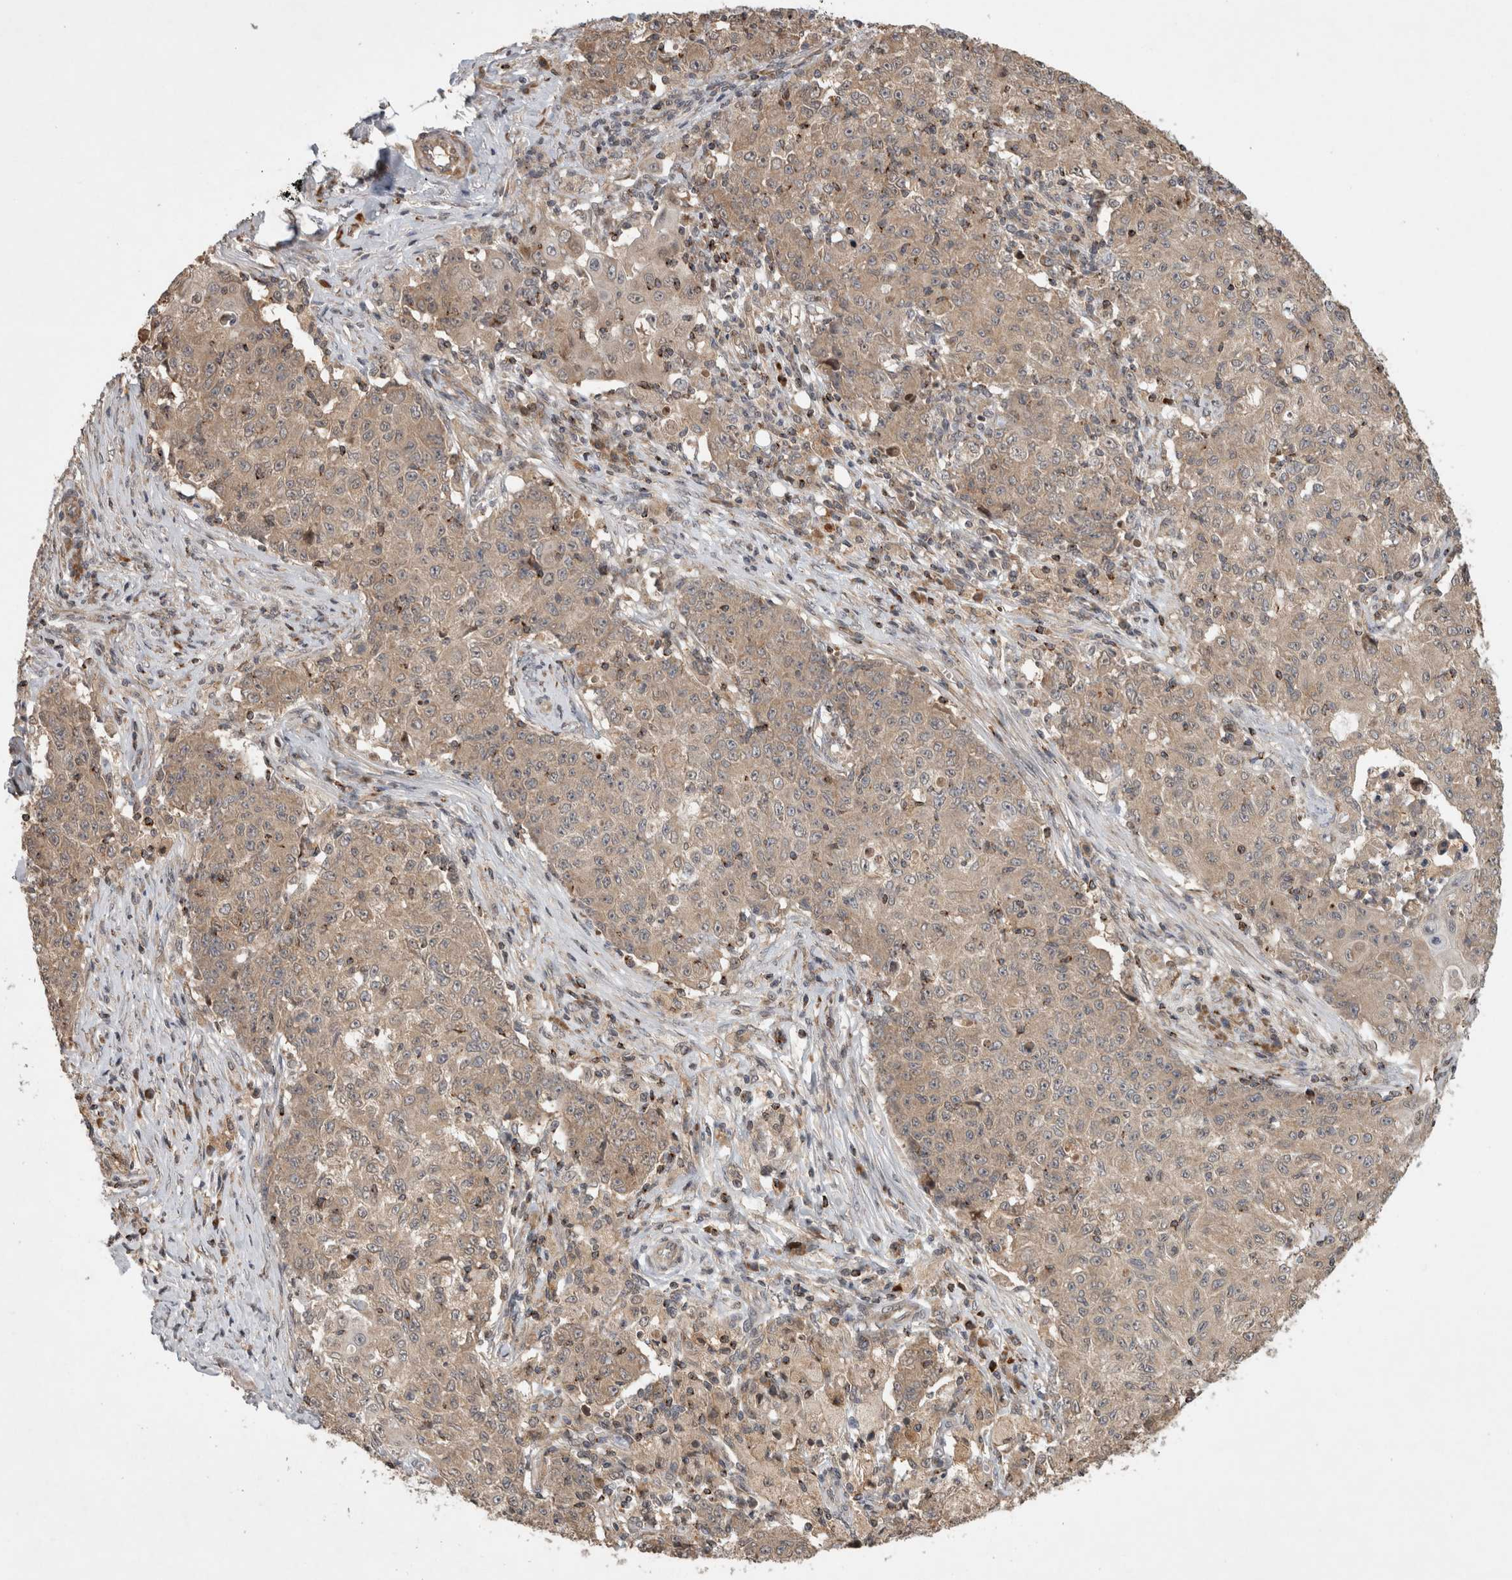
{"staining": {"intensity": "weak", "quantity": ">75%", "location": "cytoplasmic/membranous"}, "tissue": "ovarian cancer", "cell_type": "Tumor cells", "image_type": "cancer", "snomed": [{"axis": "morphology", "description": "Carcinoma, endometroid"}, {"axis": "topography", "description": "Ovary"}], "caption": "Protein analysis of ovarian cancer tissue reveals weak cytoplasmic/membranous positivity in about >75% of tumor cells. (DAB IHC with brightfield microscopy, high magnification).", "gene": "SERAC1", "patient": {"sex": "female", "age": 42}}